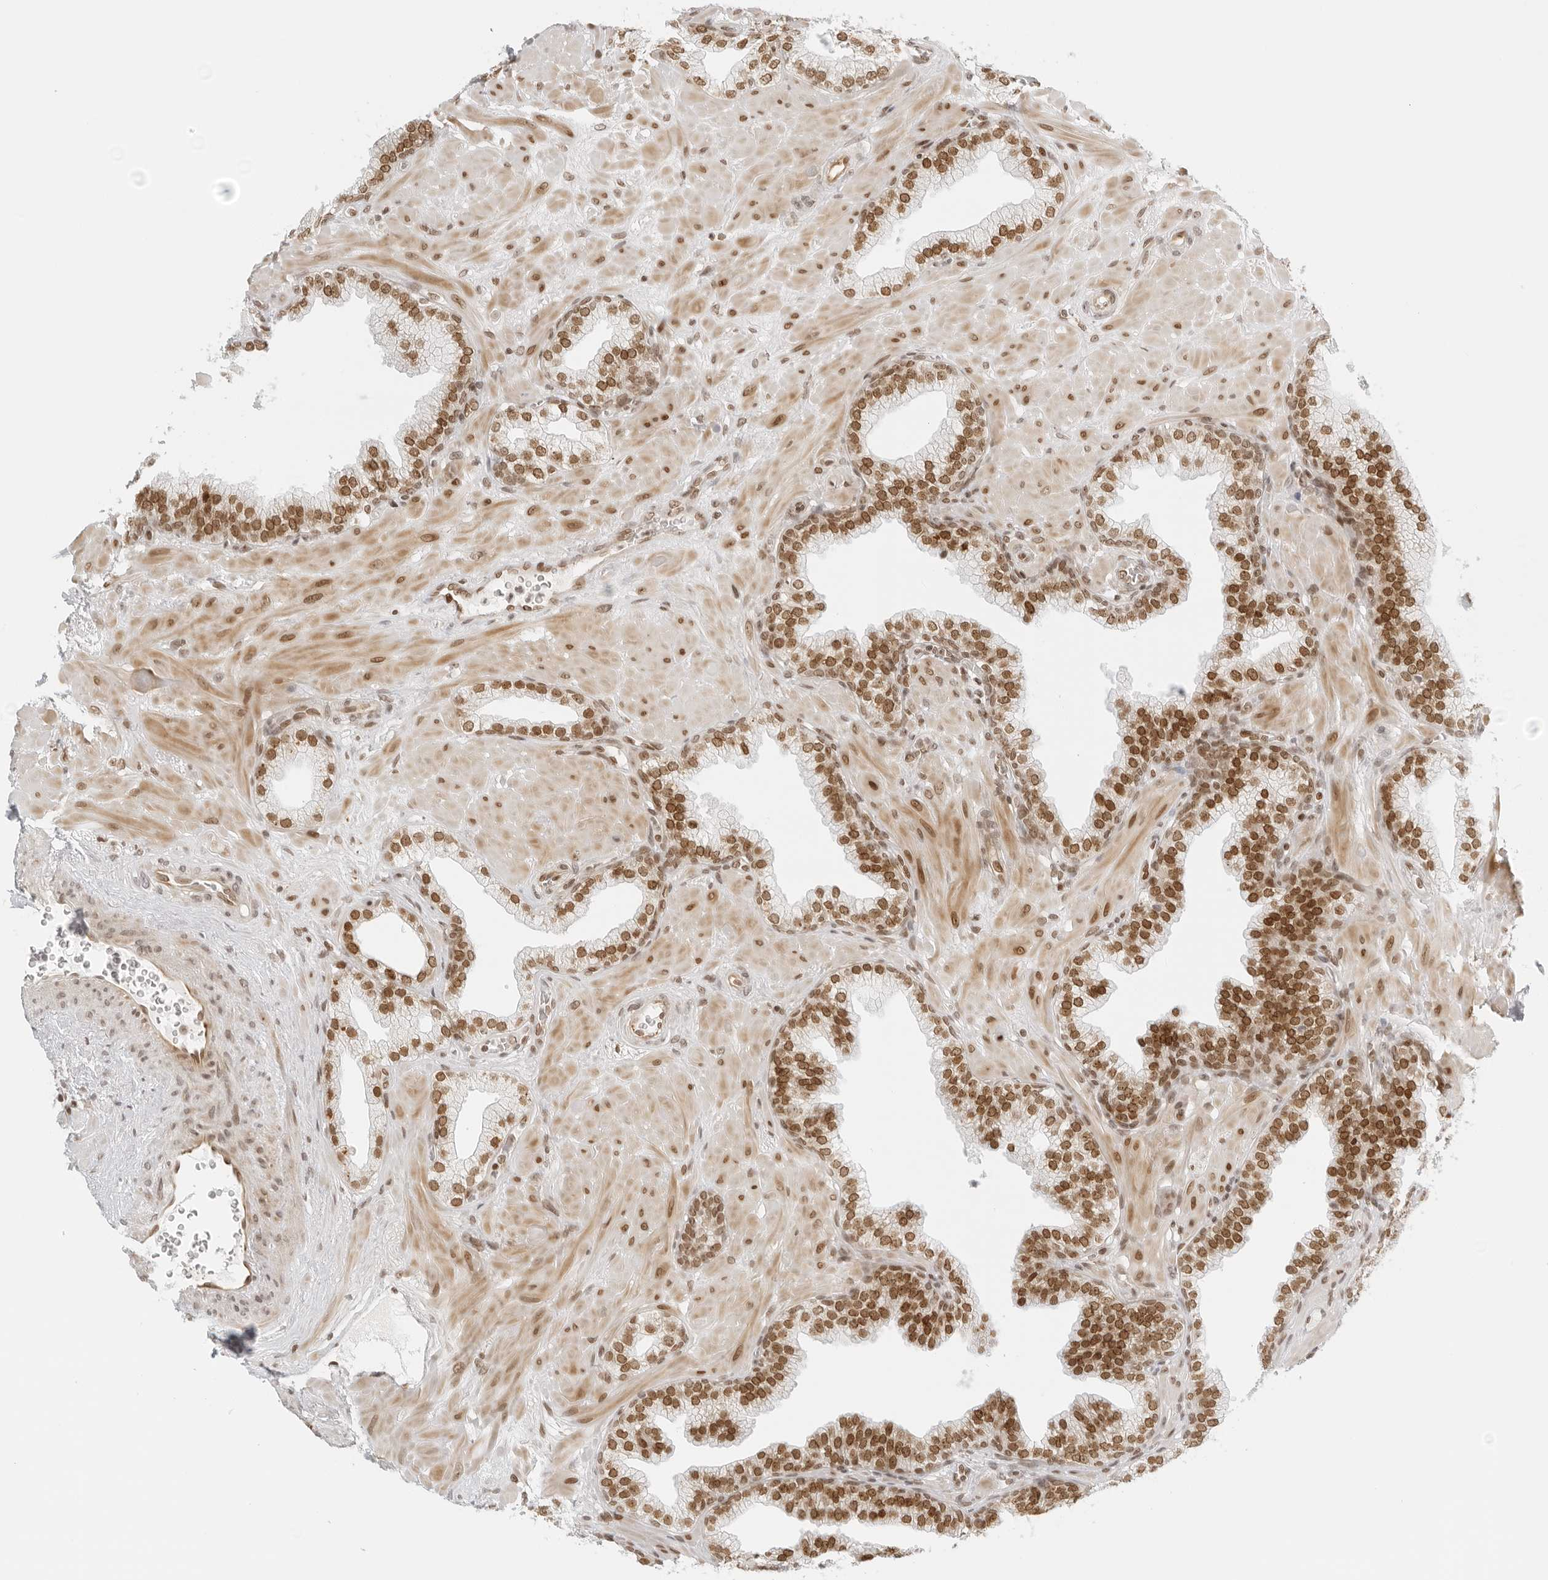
{"staining": {"intensity": "moderate", "quantity": ">75%", "location": "nuclear"}, "tissue": "prostate", "cell_type": "Glandular cells", "image_type": "normal", "snomed": [{"axis": "morphology", "description": "Normal tissue, NOS"}, {"axis": "morphology", "description": "Urothelial carcinoma, Low grade"}, {"axis": "topography", "description": "Urinary bladder"}, {"axis": "topography", "description": "Prostate"}], "caption": "High-power microscopy captured an immunohistochemistry micrograph of benign prostate, revealing moderate nuclear expression in approximately >75% of glandular cells.", "gene": "RCC1", "patient": {"sex": "male", "age": 60}}